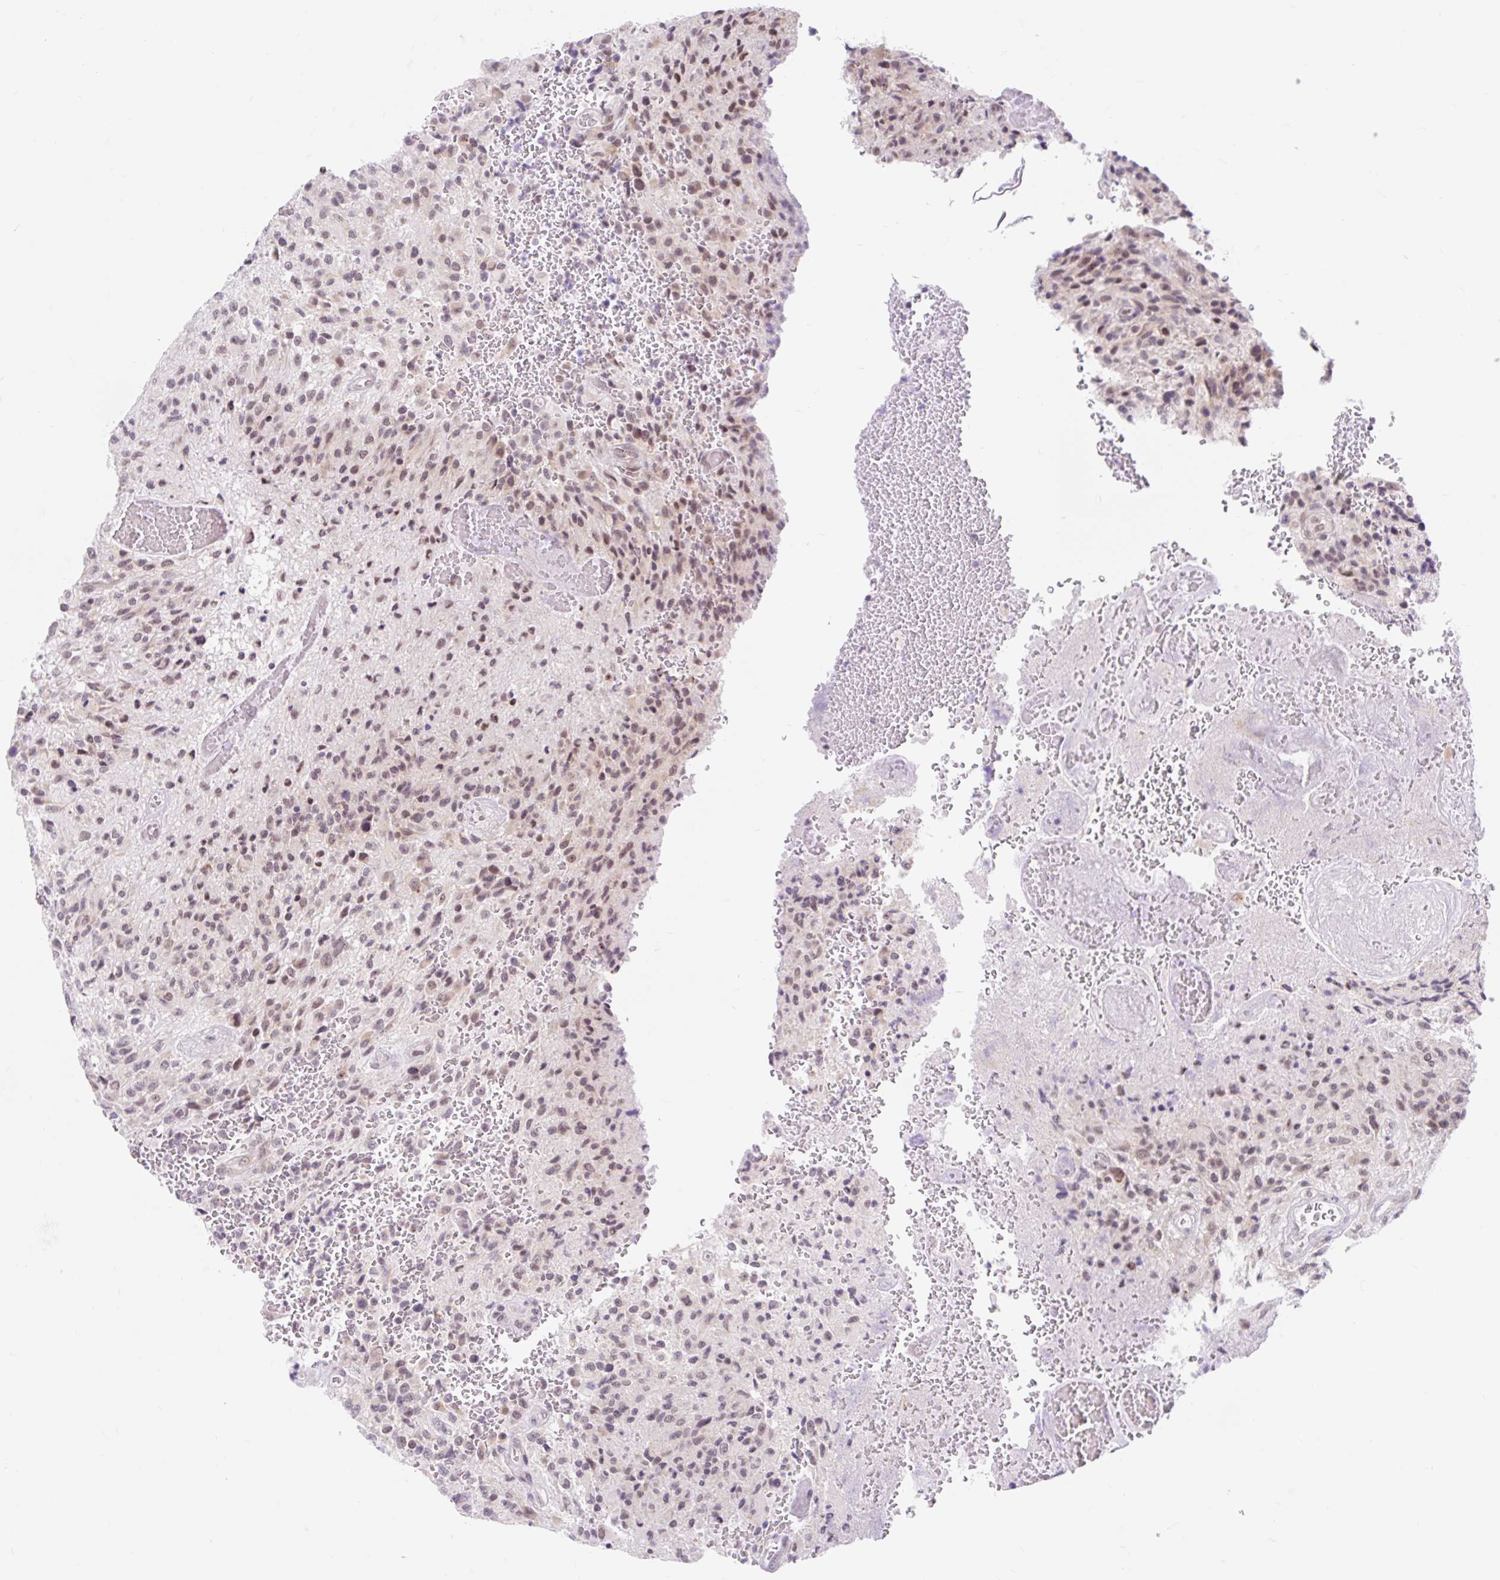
{"staining": {"intensity": "weak", "quantity": "25%-75%", "location": "cytoplasmic/membranous"}, "tissue": "glioma", "cell_type": "Tumor cells", "image_type": "cancer", "snomed": [{"axis": "morphology", "description": "Normal tissue, NOS"}, {"axis": "morphology", "description": "Glioma, malignant, High grade"}, {"axis": "topography", "description": "Cerebral cortex"}], "caption": "Malignant glioma (high-grade) was stained to show a protein in brown. There is low levels of weak cytoplasmic/membranous expression in about 25%-75% of tumor cells. The staining was performed using DAB (3,3'-diaminobenzidine) to visualize the protein expression in brown, while the nuclei were stained in blue with hematoxylin (Magnification: 20x).", "gene": "SRSF10", "patient": {"sex": "male", "age": 56}}